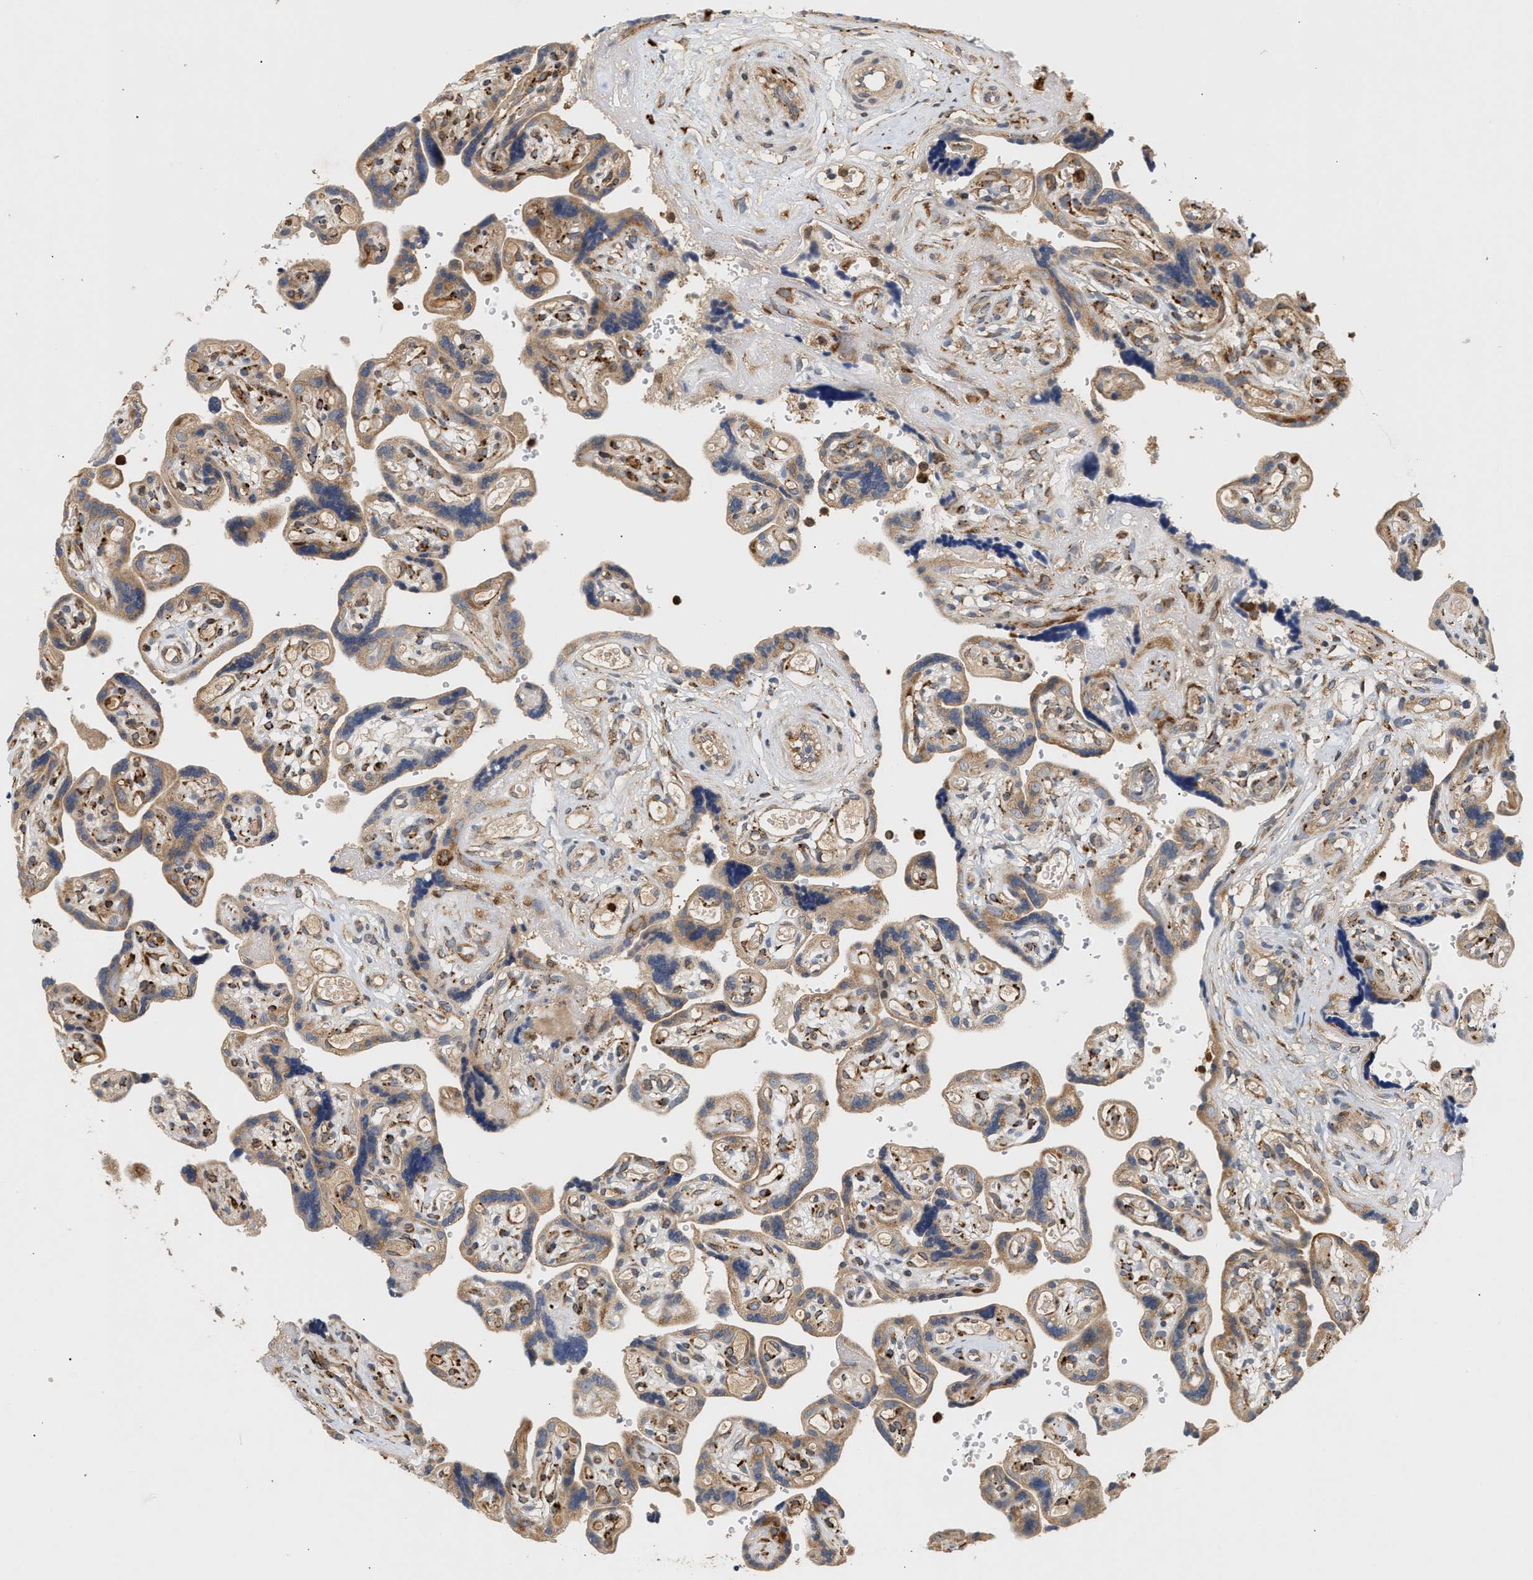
{"staining": {"intensity": "strong", "quantity": ">75%", "location": "cytoplasmic/membranous"}, "tissue": "placenta", "cell_type": "Decidual cells", "image_type": "normal", "snomed": [{"axis": "morphology", "description": "Normal tissue, NOS"}, {"axis": "topography", "description": "Placenta"}], "caption": "The micrograph shows immunohistochemical staining of normal placenta. There is strong cytoplasmic/membranous staining is appreciated in approximately >75% of decidual cells.", "gene": "PLCD1", "patient": {"sex": "female", "age": 30}}